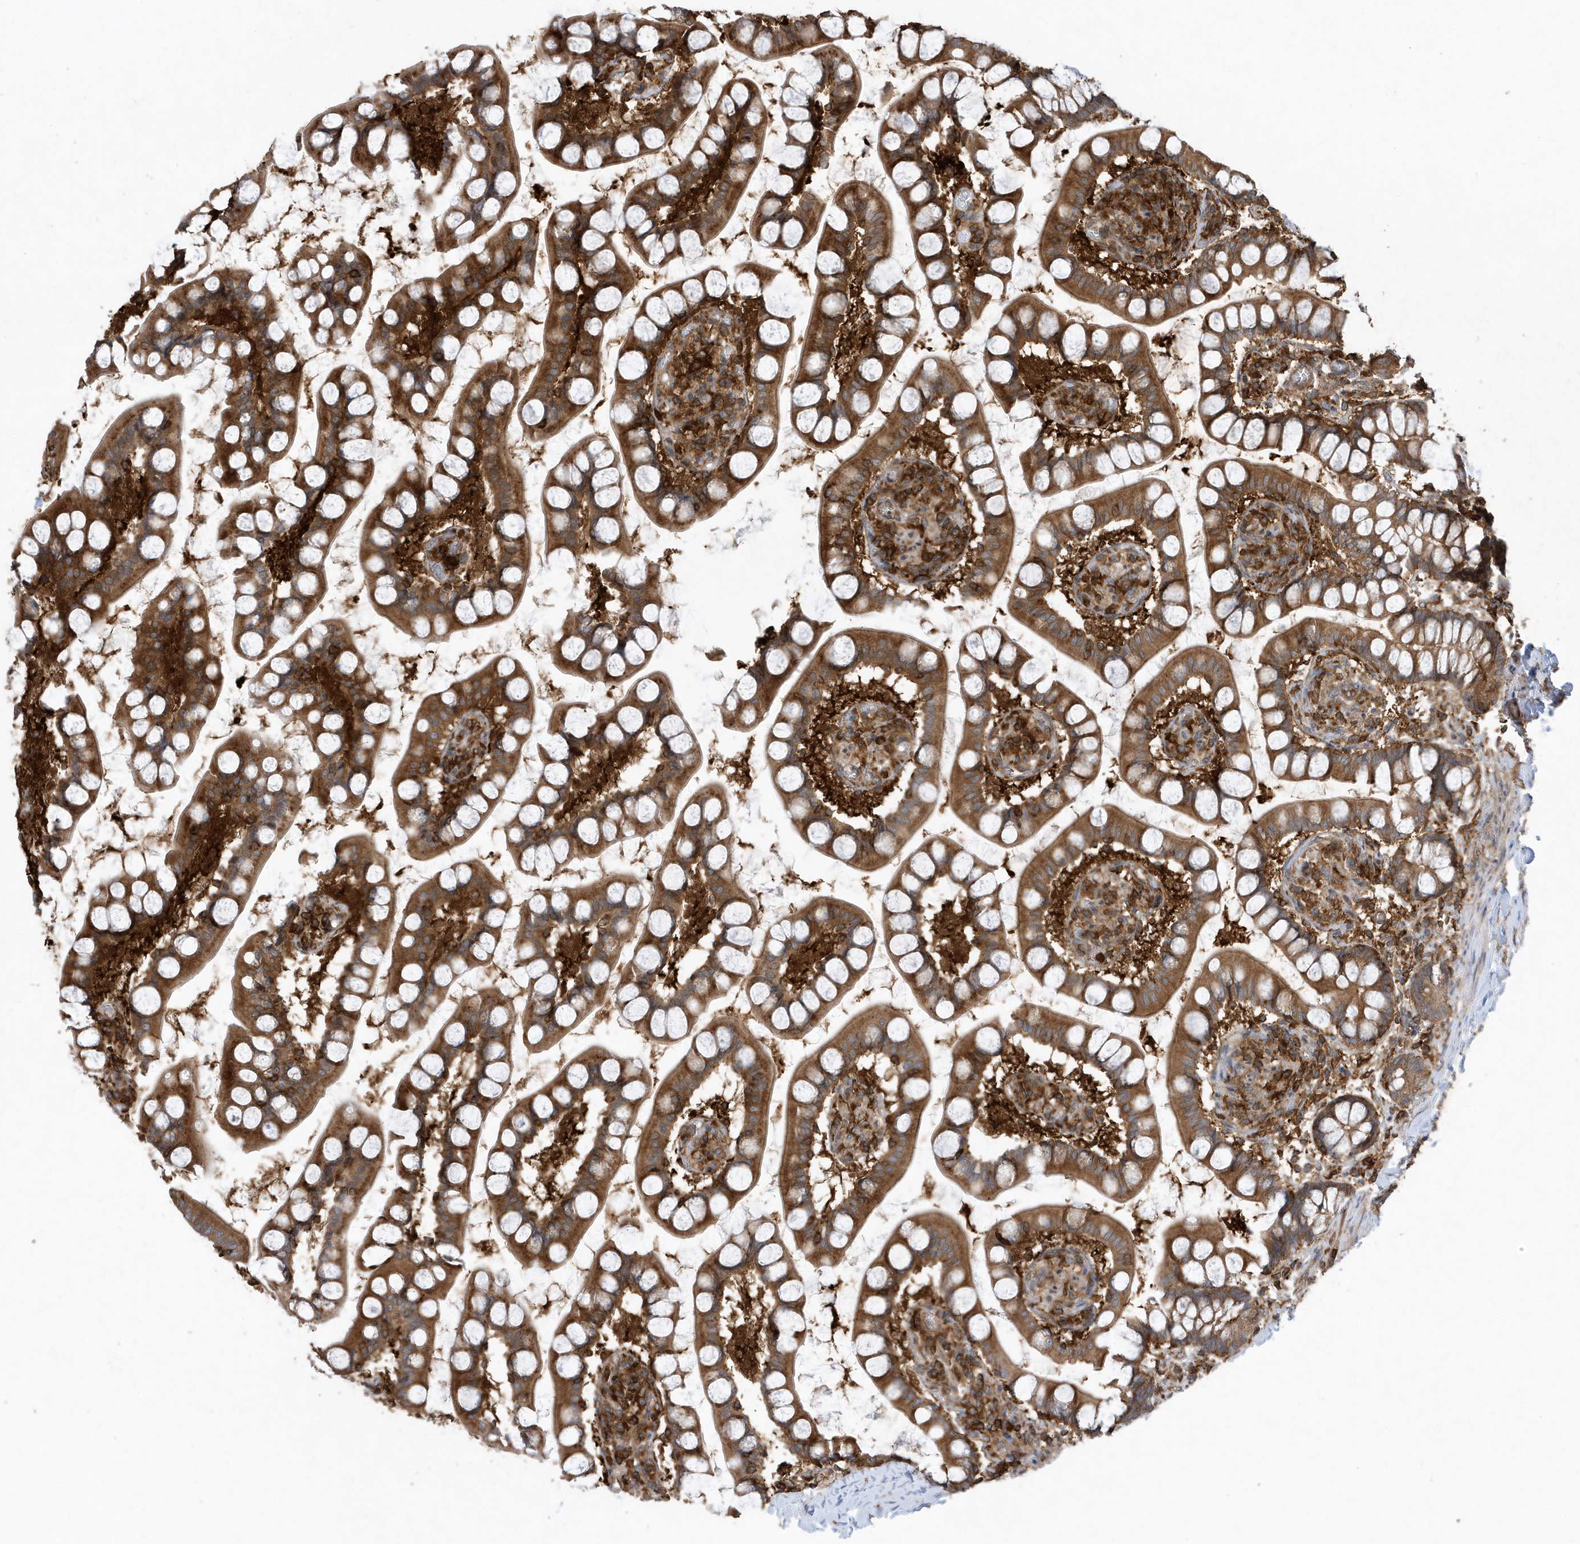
{"staining": {"intensity": "strong", "quantity": ">75%", "location": "cytoplasmic/membranous"}, "tissue": "small intestine", "cell_type": "Glandular cells", "image_type": "normal", "snomed": [{"axis": "morphology", "description": "Normal tissue, NOS"}, {"axis": "topography", "description": "Small intestine"}], "caption": "An immunohistochemistry photomicrograph of unremarkable tissue is shown. Protein staining in brown labels strong cytoplasmic/membranous positivity in small intestine within glandular cells.", "gene": "LAPTM4A", "patient": {"sex": "male", "age": 52}}